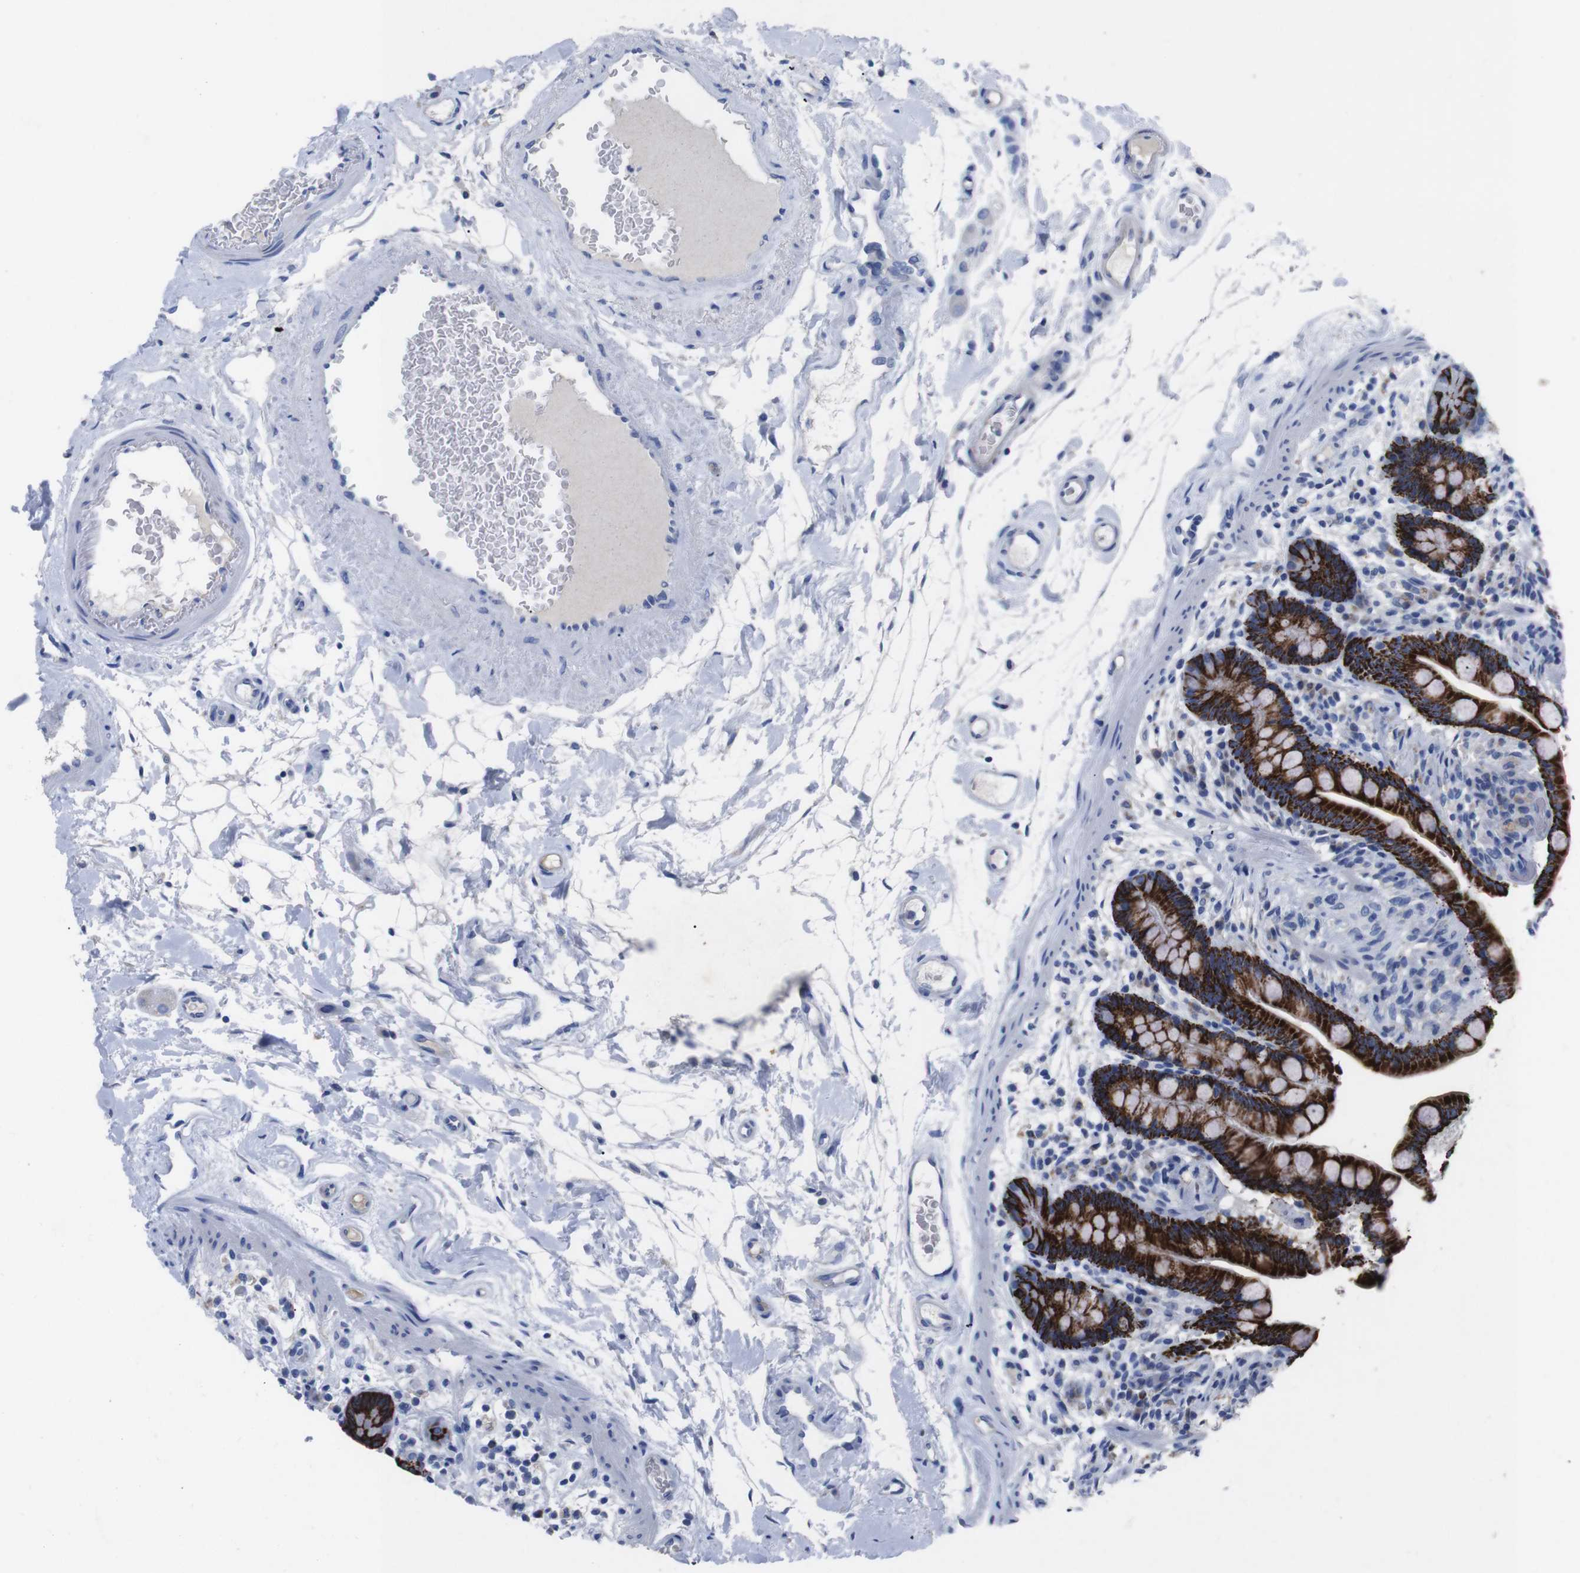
{"staining": {"intensity": "negative", "quantity": "none", "location": "none"}, "tissue": "colon", "cell_type": "Endothelial cells", "image_type": "normal", "snomed": [{"axis": "morphology", "description": "Normal tissue, NOS"}, {"axis": "topography", "description": "Colon"}], "caption": "Normal colon was stained to show a protein in brown. There is no significant positivity in endothelial cells. (Immunohistochemistry, brightfield microscopy, high magnification).", "gene": "GJB2", "patient": {"sex": "male", "age": 73}}